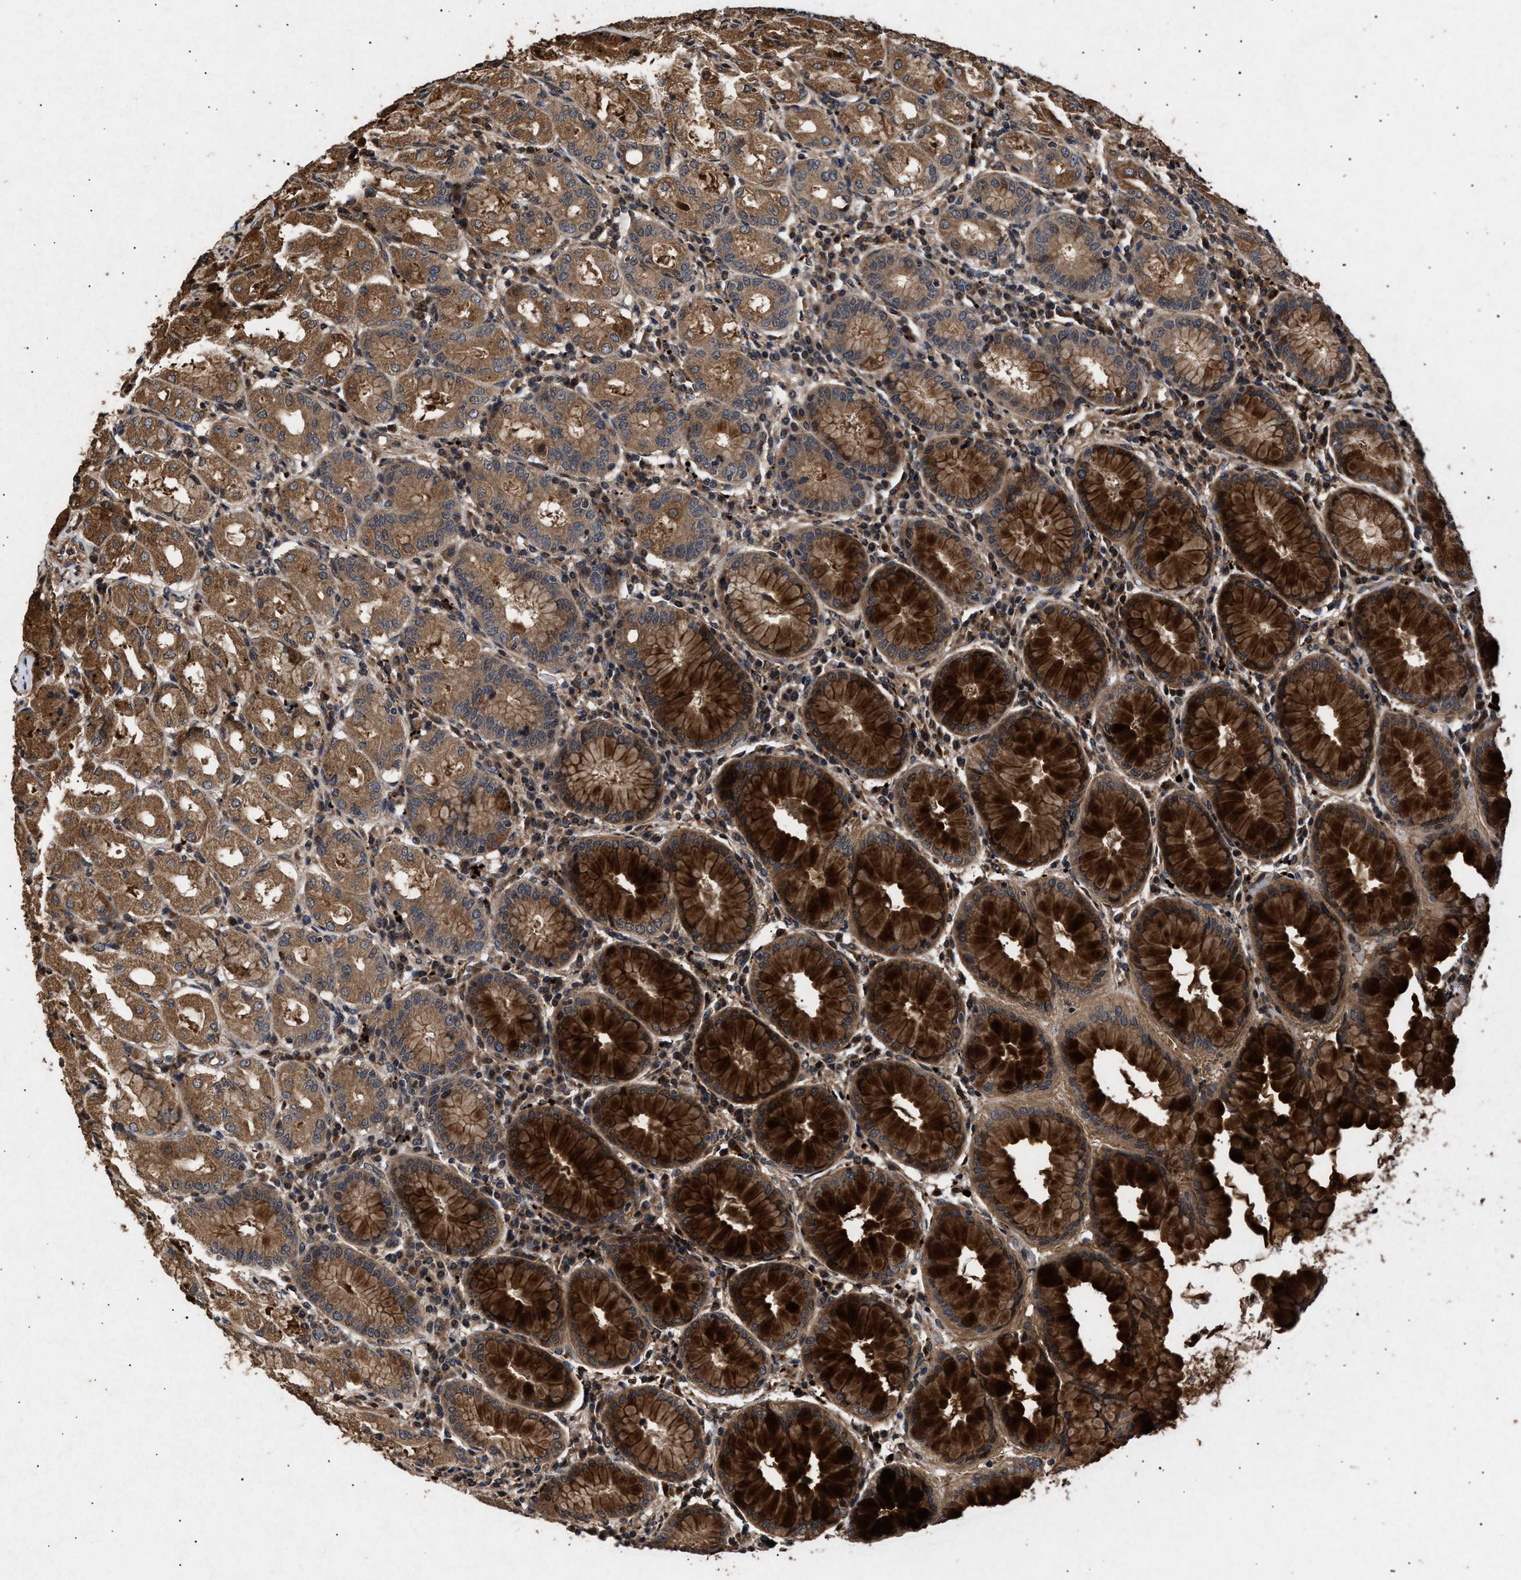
{"staining": {"intensity": "strong", "quantity": ">75%", "location": "cytoplasmic/membranous"}, "tissue": "stomach", "cell_type": "Glandular cells", "image_type": "normal", "snomed": [{"axis": "morphology", "description": "Normal tissue, NOS"}, {"axis": "topography", "description": "Stomach"}, {"axis": "topography", "description": "Stomach, lower"}], "caption": "The micrograph demonstrates a brown stain indicating the presence of a protein in the cytoplasmic/membranous of glandular cells in stomach. (Stains: DAB (3,3'-diaminobenzidine) in brown, nuclei in blue, Microscopy: brightfield microscopy at high magnification).", "gene": "ITGB5", "patient": {"sex": "female", "age": 56}}